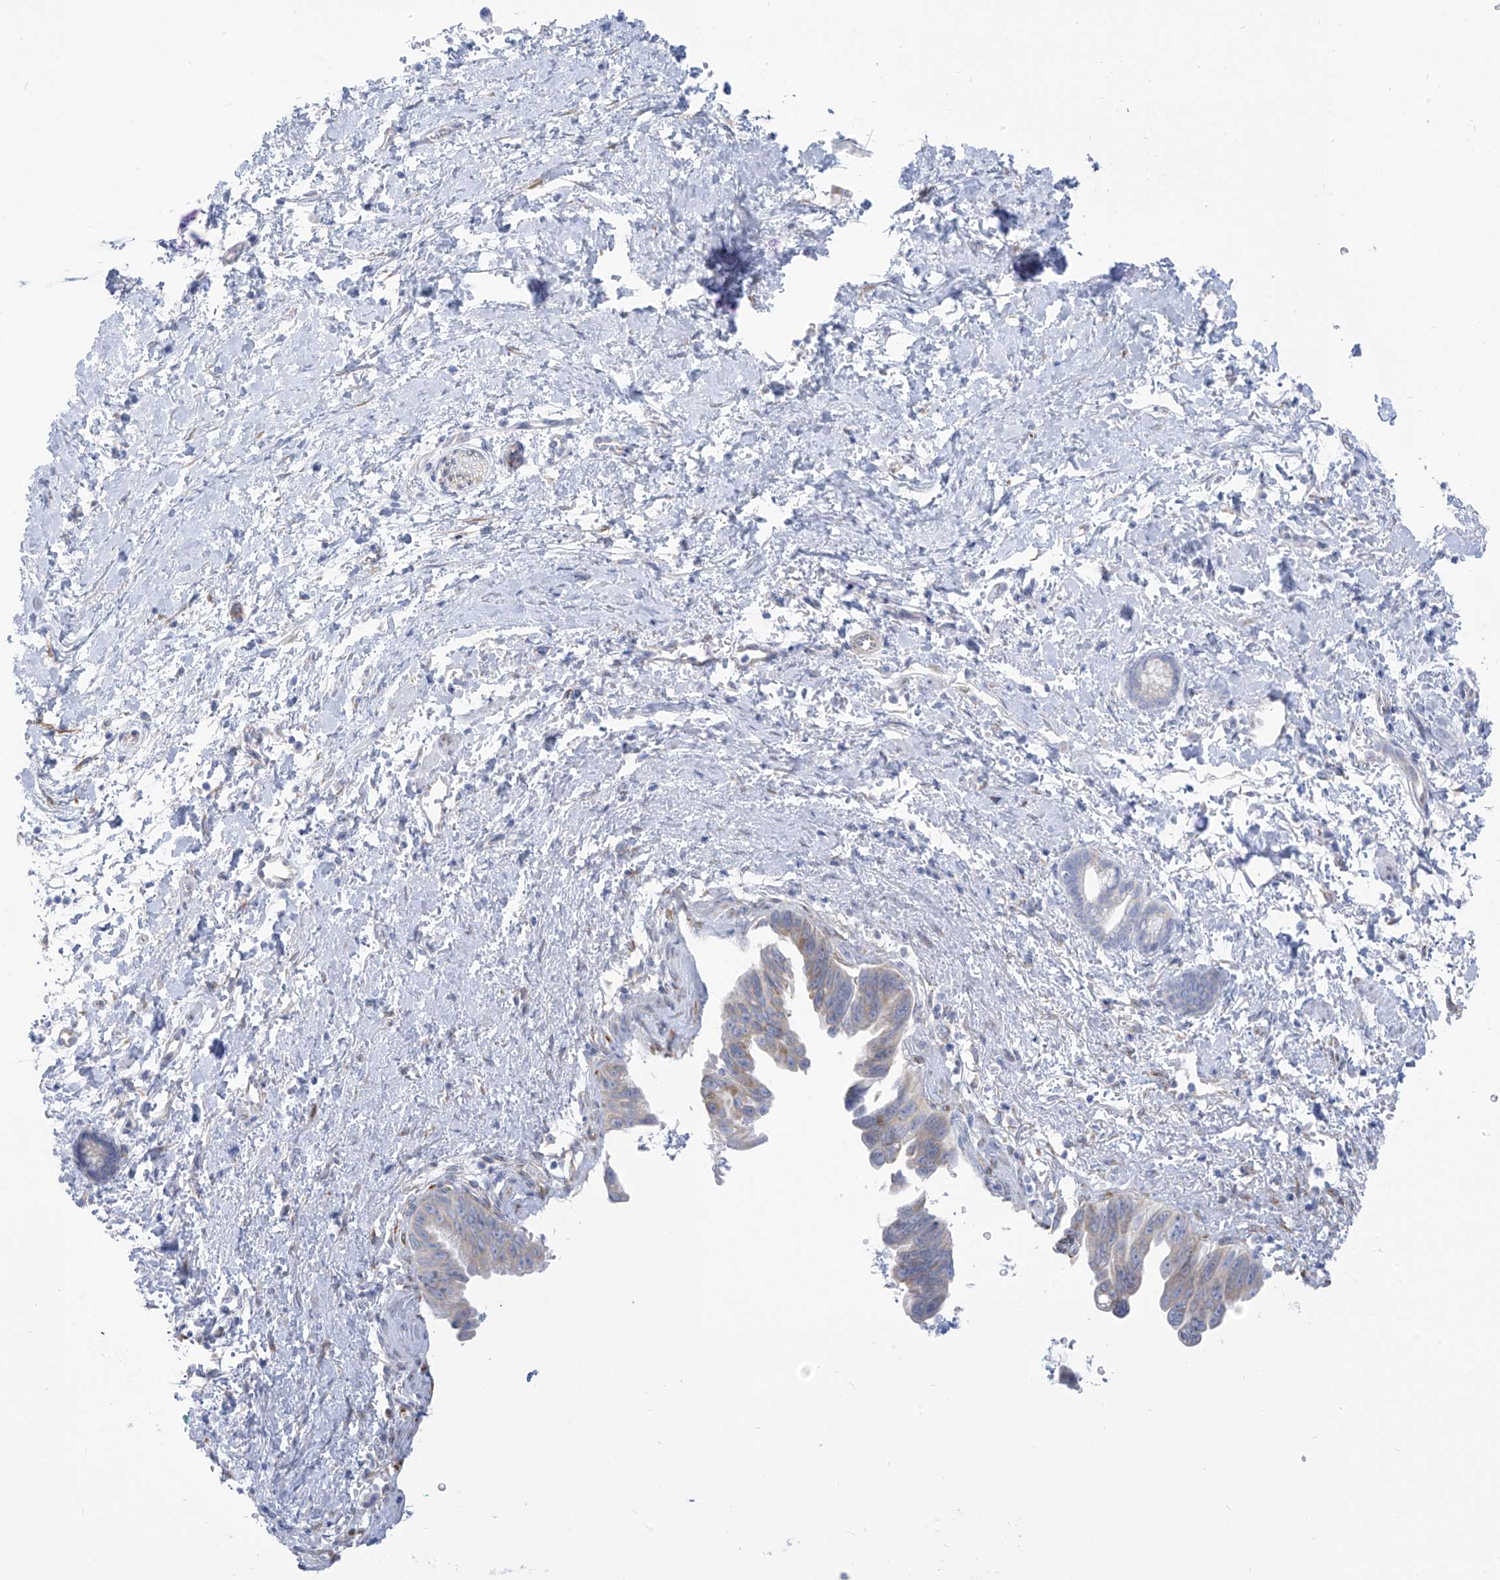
{"staining": {"intensity": "weak", "quantity": "<25%", "location": "cytoplasmic/membranous"}, "tissue": "pancreatic cancer", "cell_type": "Tumor cells", "image_type": "cancer", "snomed": [{"axis": "morphology", "description": "Adenocarcinoma, NOS"}, {"axis": "topography", "description": "Pancreas"}], "caption": "Immunohistochemical staining of human pancreatic cancer demonstrates no significant staining in tumor cells.", "gene": "RCN2", "patient": {"sex": "female", "age": 72}}